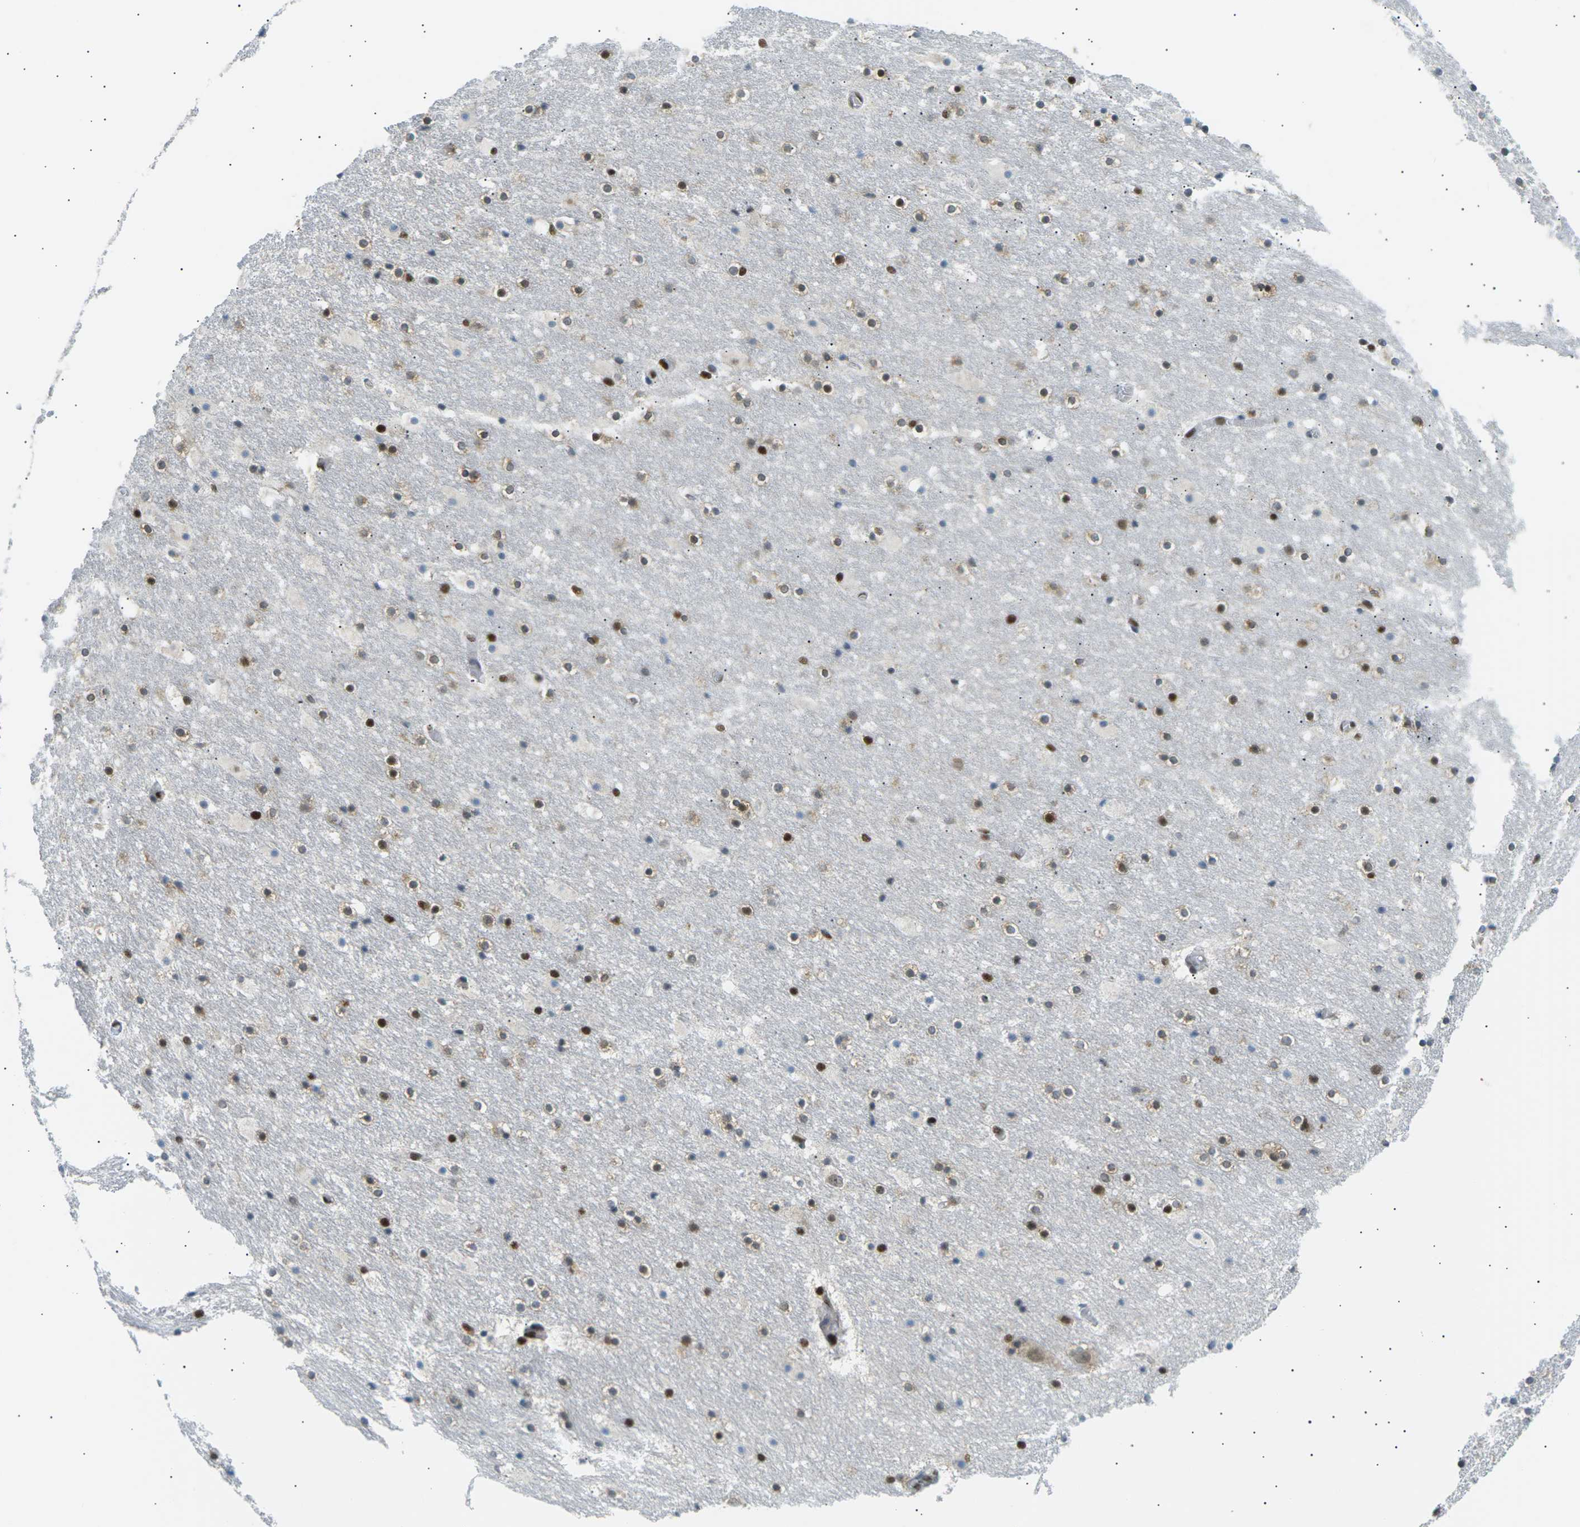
{"staining": {"intensity": "strong", "quantity": "25%-75%", "location": "nuclear"}, "tissue": "hippocampus", "cell_type": "Glial cells", "image_type": "normal", "snomed": [{"axis": "morphology", "description": "Normal tissue, NOS"}, {"axis": "topography", "description": "Hippocampus"}], "caption": "Strong nuclear positivity for a protein is present in about 25%-75% of glial cells of unremarkable hippocampus using IHC.", "gene": "RPA2", "patient": {"sex": "male", "age": 45}}